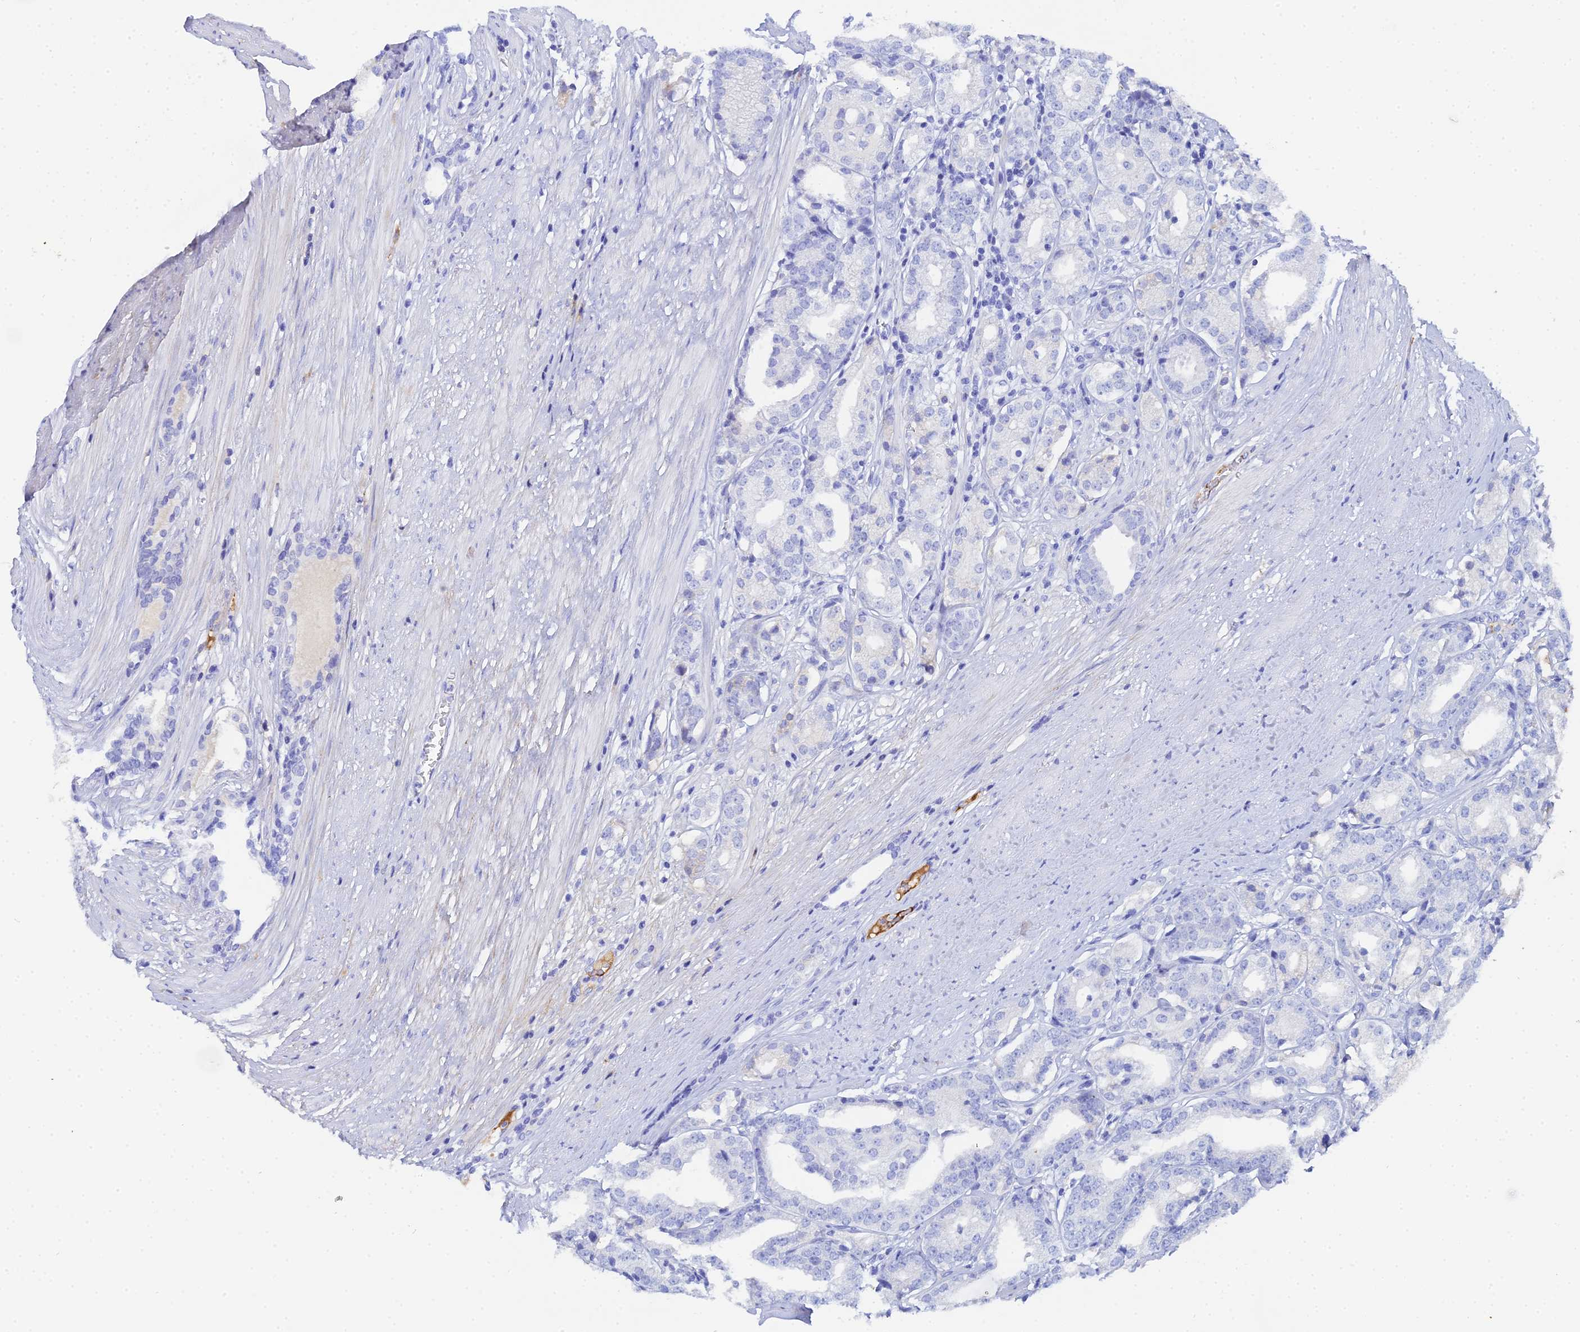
{"staining": {"intensity": "negative", "quantity": "none", "location": "none"}, "tissue": "prostate cancer", "cell_type": "Tumor cells", "image_type": "cancer", "snomed": [{"axis": "morphology", "description": "Adenocarcinoma, High grade"}, {"axis": "topography", "description": "Prostate"}], "caption": "Immunohistochemical staining of prostate cancer demonstrates no significant positivity in tumor cells.", "gene": "CELA3A", "patient": {"sex": "male", "age": 69}}